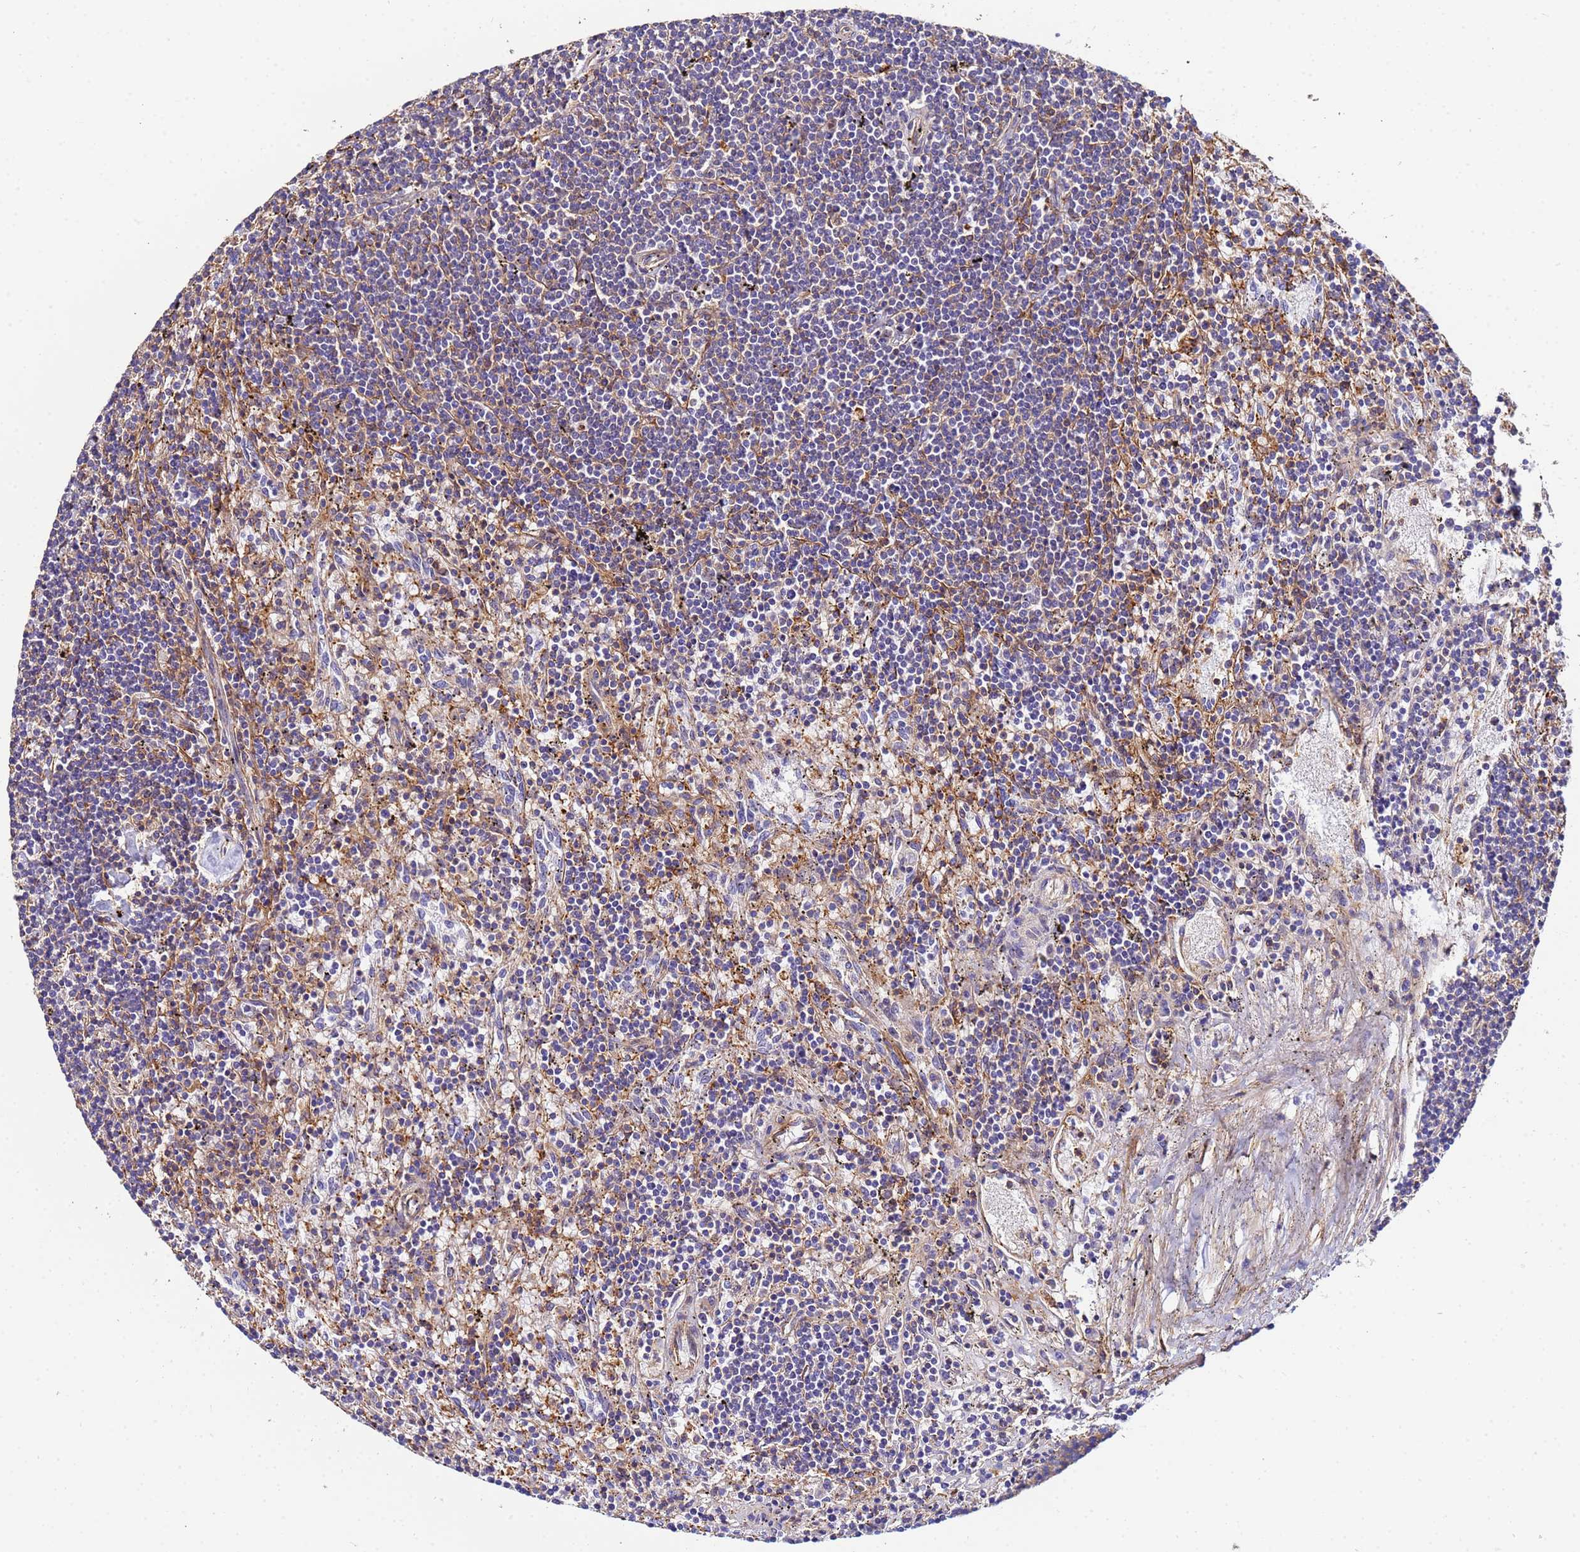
{"staining": {"intensity": "weak", "quantity": "25%-75%", "location": "cytoplasmic/membranous"}, "tissue": "lymphoma", "cell_type": "Tumor cells", "image_type": "cancer", "snomed": [{"axis": "morphology", "description": "Malignant lymphoma, non-Hodgkin's type, Low grade"}, {"axis": "topography", "description": "Spleen"}], "caption": "Low-grade malignant lymphoma, non-Hodgkin's type stained with immunohistochemistry shows weak cytoplasmic/membranous staining in about 25%-75% of tumor cells.", "gene": "POTEE", "patient": {"sex": "male", "age": 76}}